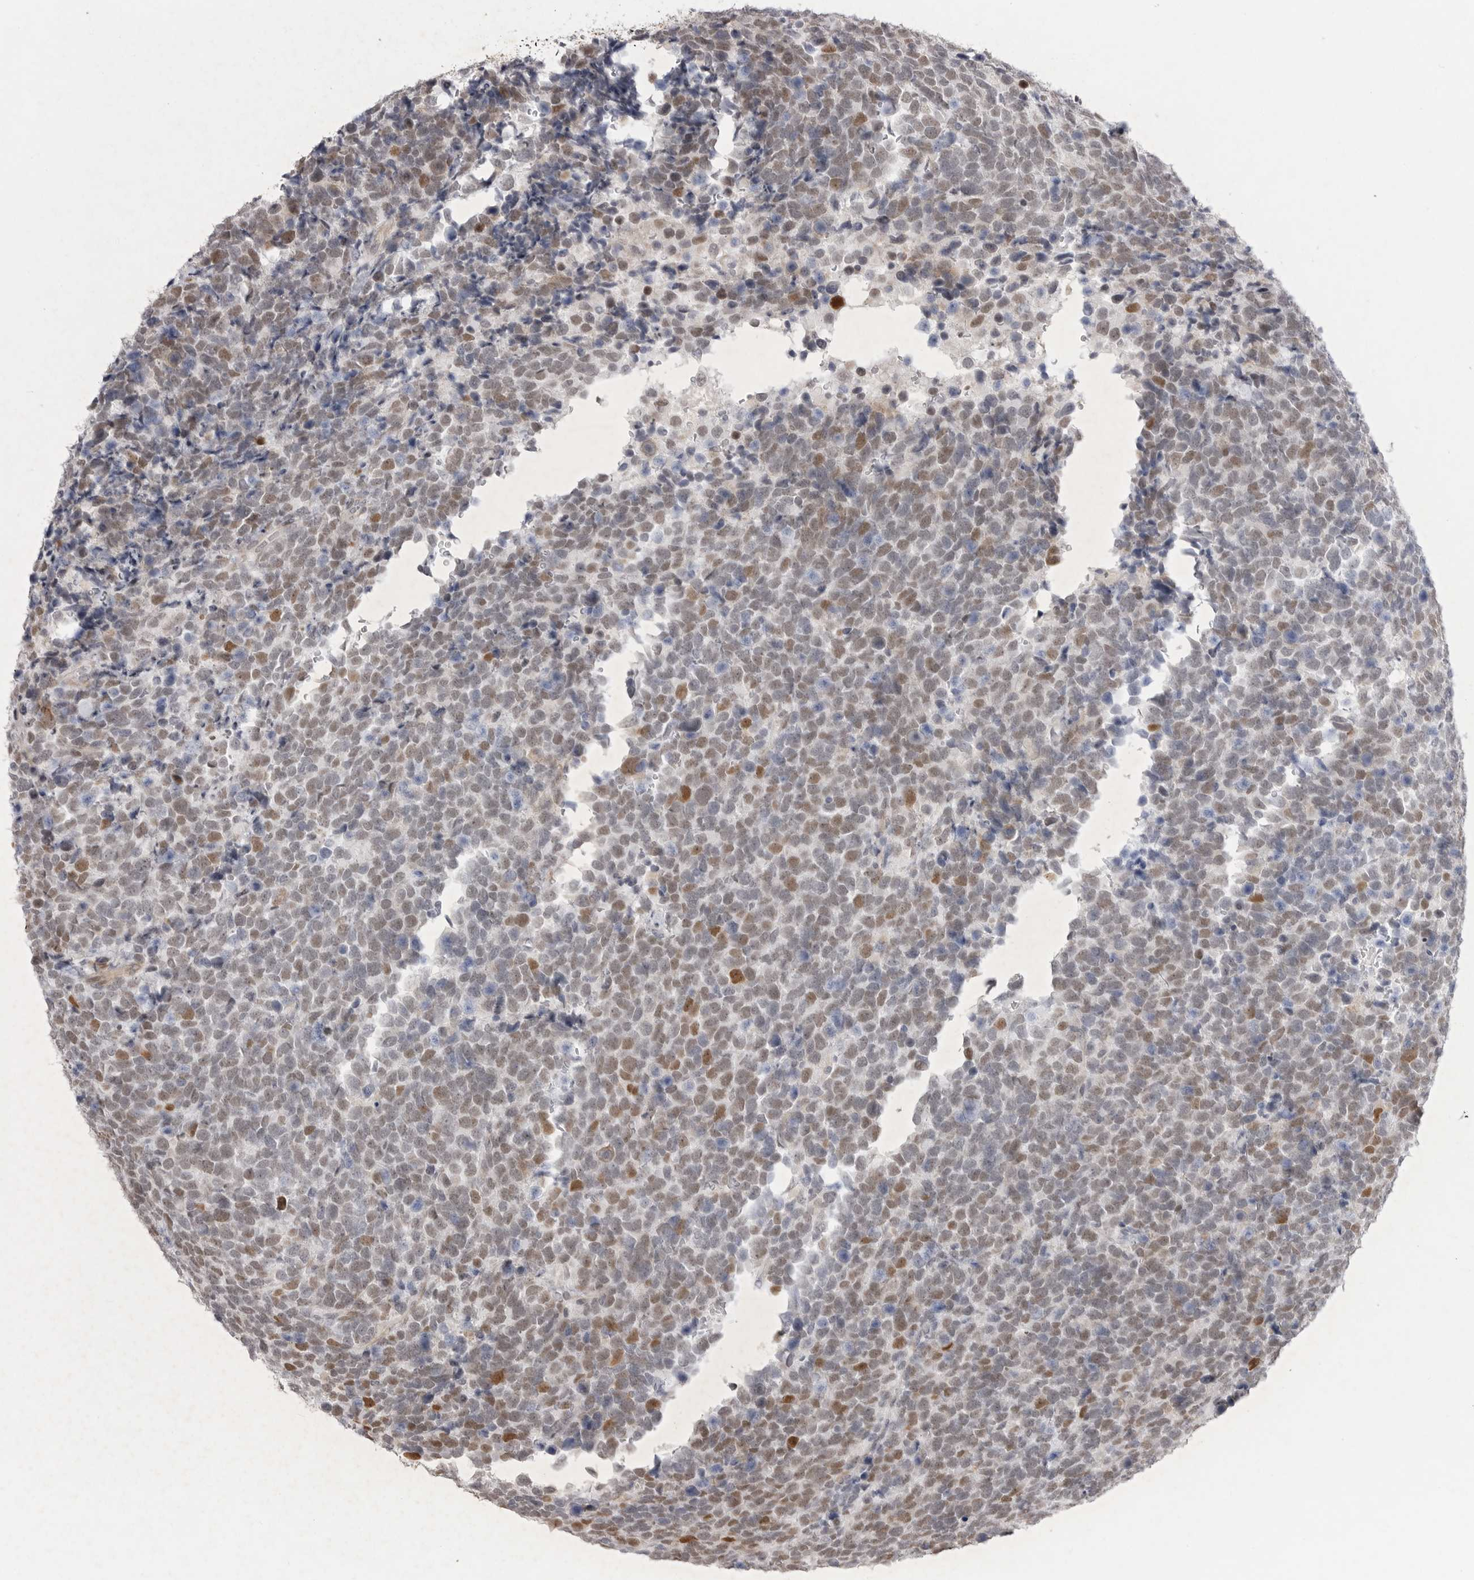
{"staining": {"intensity": "moderate", "quantity": "25%-75%", "location": "nuclear"}, "tissue": "urothelial cancer", "cell_type": "Tumor cells", "image_type": "cancer", "snomed": [{"axis": "morphology", "description": "Urothelial carcinoma, High grade"}, {"axis": "topography", "description": "Urinary bladder"}], "caption": "About 25%-75% of tumor cells in human urothelial cancer reveal moderate nuclear protein staining as visualized by brown immunohistochemical staining.", "gene": "GGT6", "patient": {"sex": "female", "age": 82}}